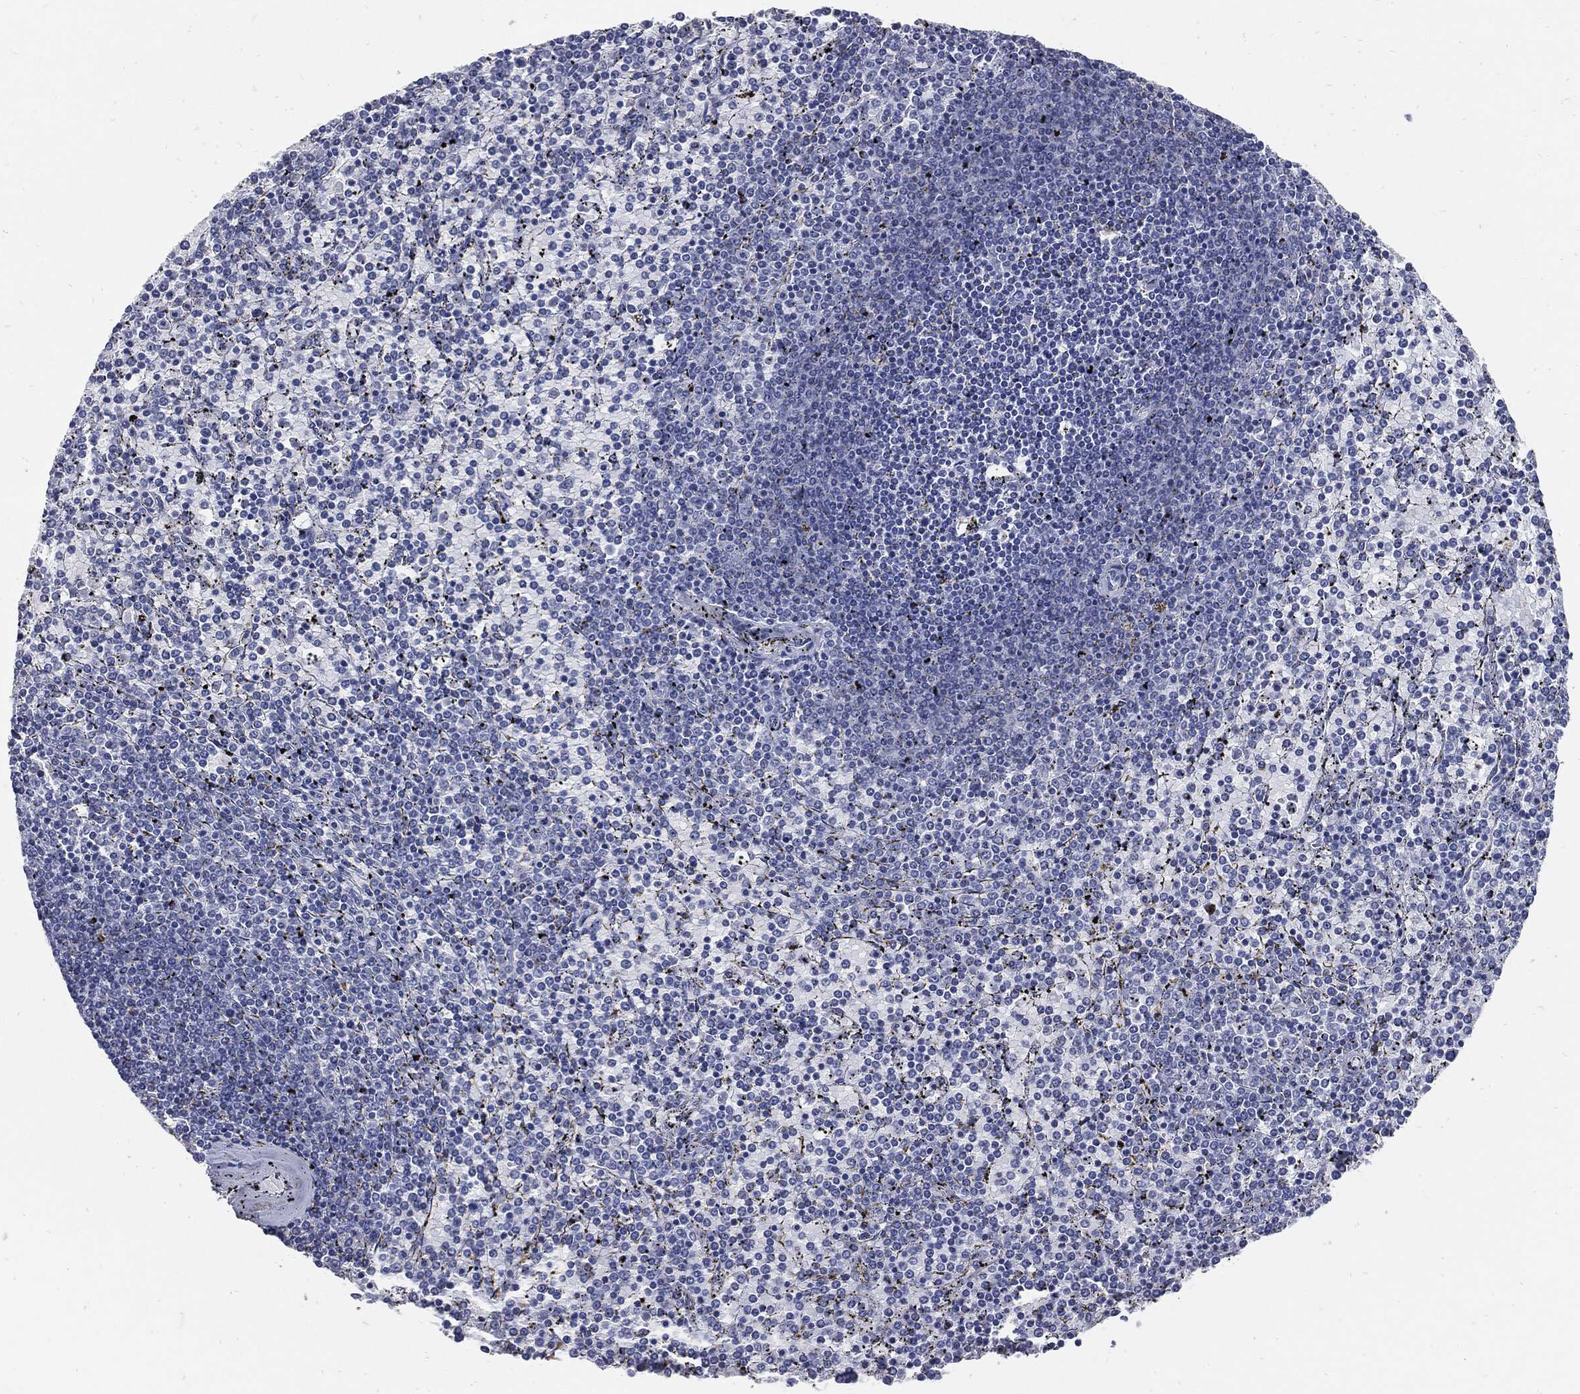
{"staining": {"intensity": "negative", "quantity": "none", "location": "none"}, "tissue": "lymphoma", "cell_type": "Tumor cells", "image_type": "cancer", "snomed": [{"axis": "morphology", "description": "Malignant lymphoma, non-Hodgkin's type, Low grade"}, {"axis": "topography", "description": "Spleen"}], "caption": "DAB immunohistochemical staining of low-grade malignant lymphoma, non-Hodgkin's type exhibits no significant positivity in tumor cells.", "gene": "NBN", "patient": {"sex": "female", "age": 77}}